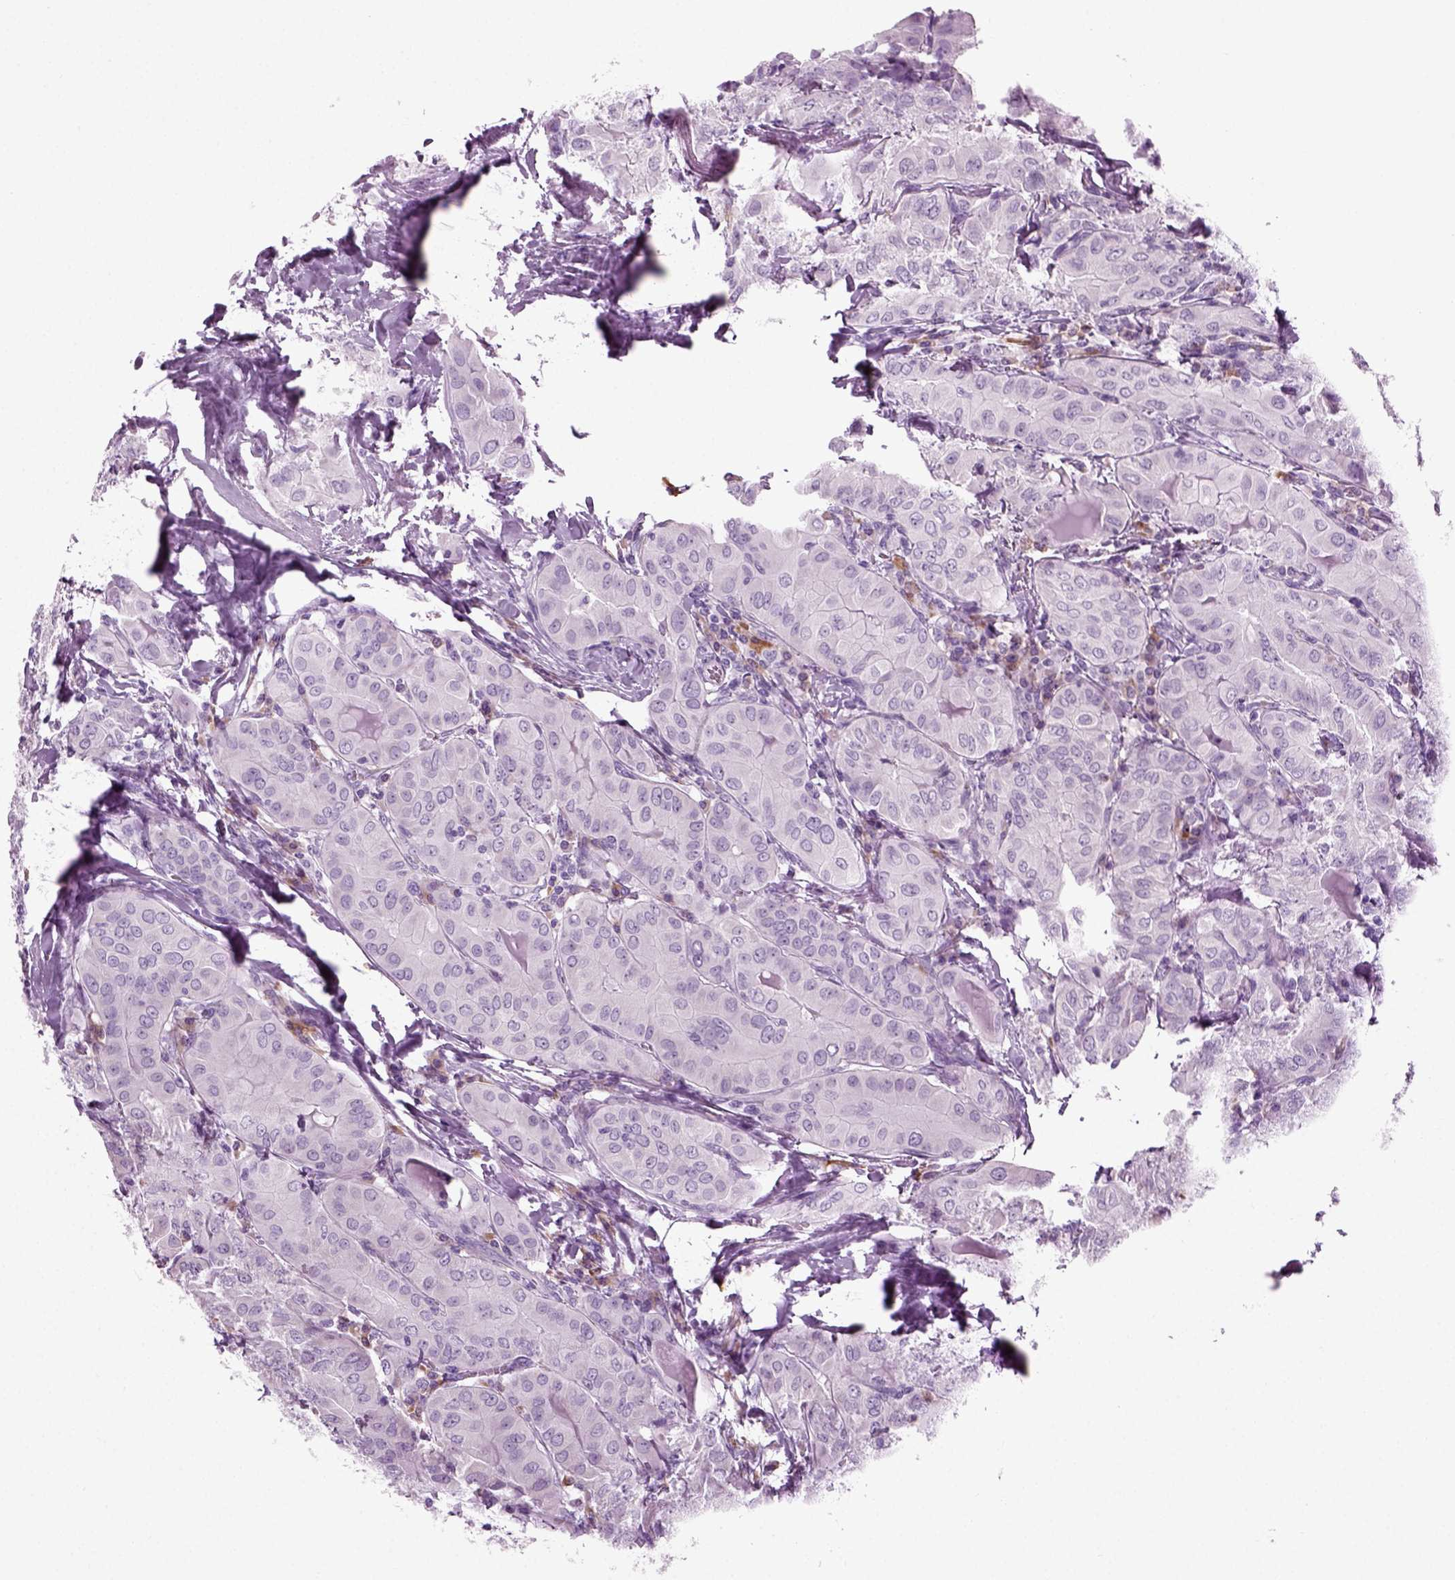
{"staining": {"intensity": "negative", "quantity": "none", "location": "none"}, "tissue": "thyroid cancer", "cell_type": "Tumor cells", "image_type": "cancer", "snomed": [{"axis": "morphology", "description": "Papillary adenocarcinoma, NOS"}, {"axis": "topography", "description": "Thyroid gland"}], "caption": "Tumor cells are negative for protein expression in human thyroid cancer (papillary adenocarcinoma).", "gene": "PRLH", "patient": {"sex": "female", "age": 37}}